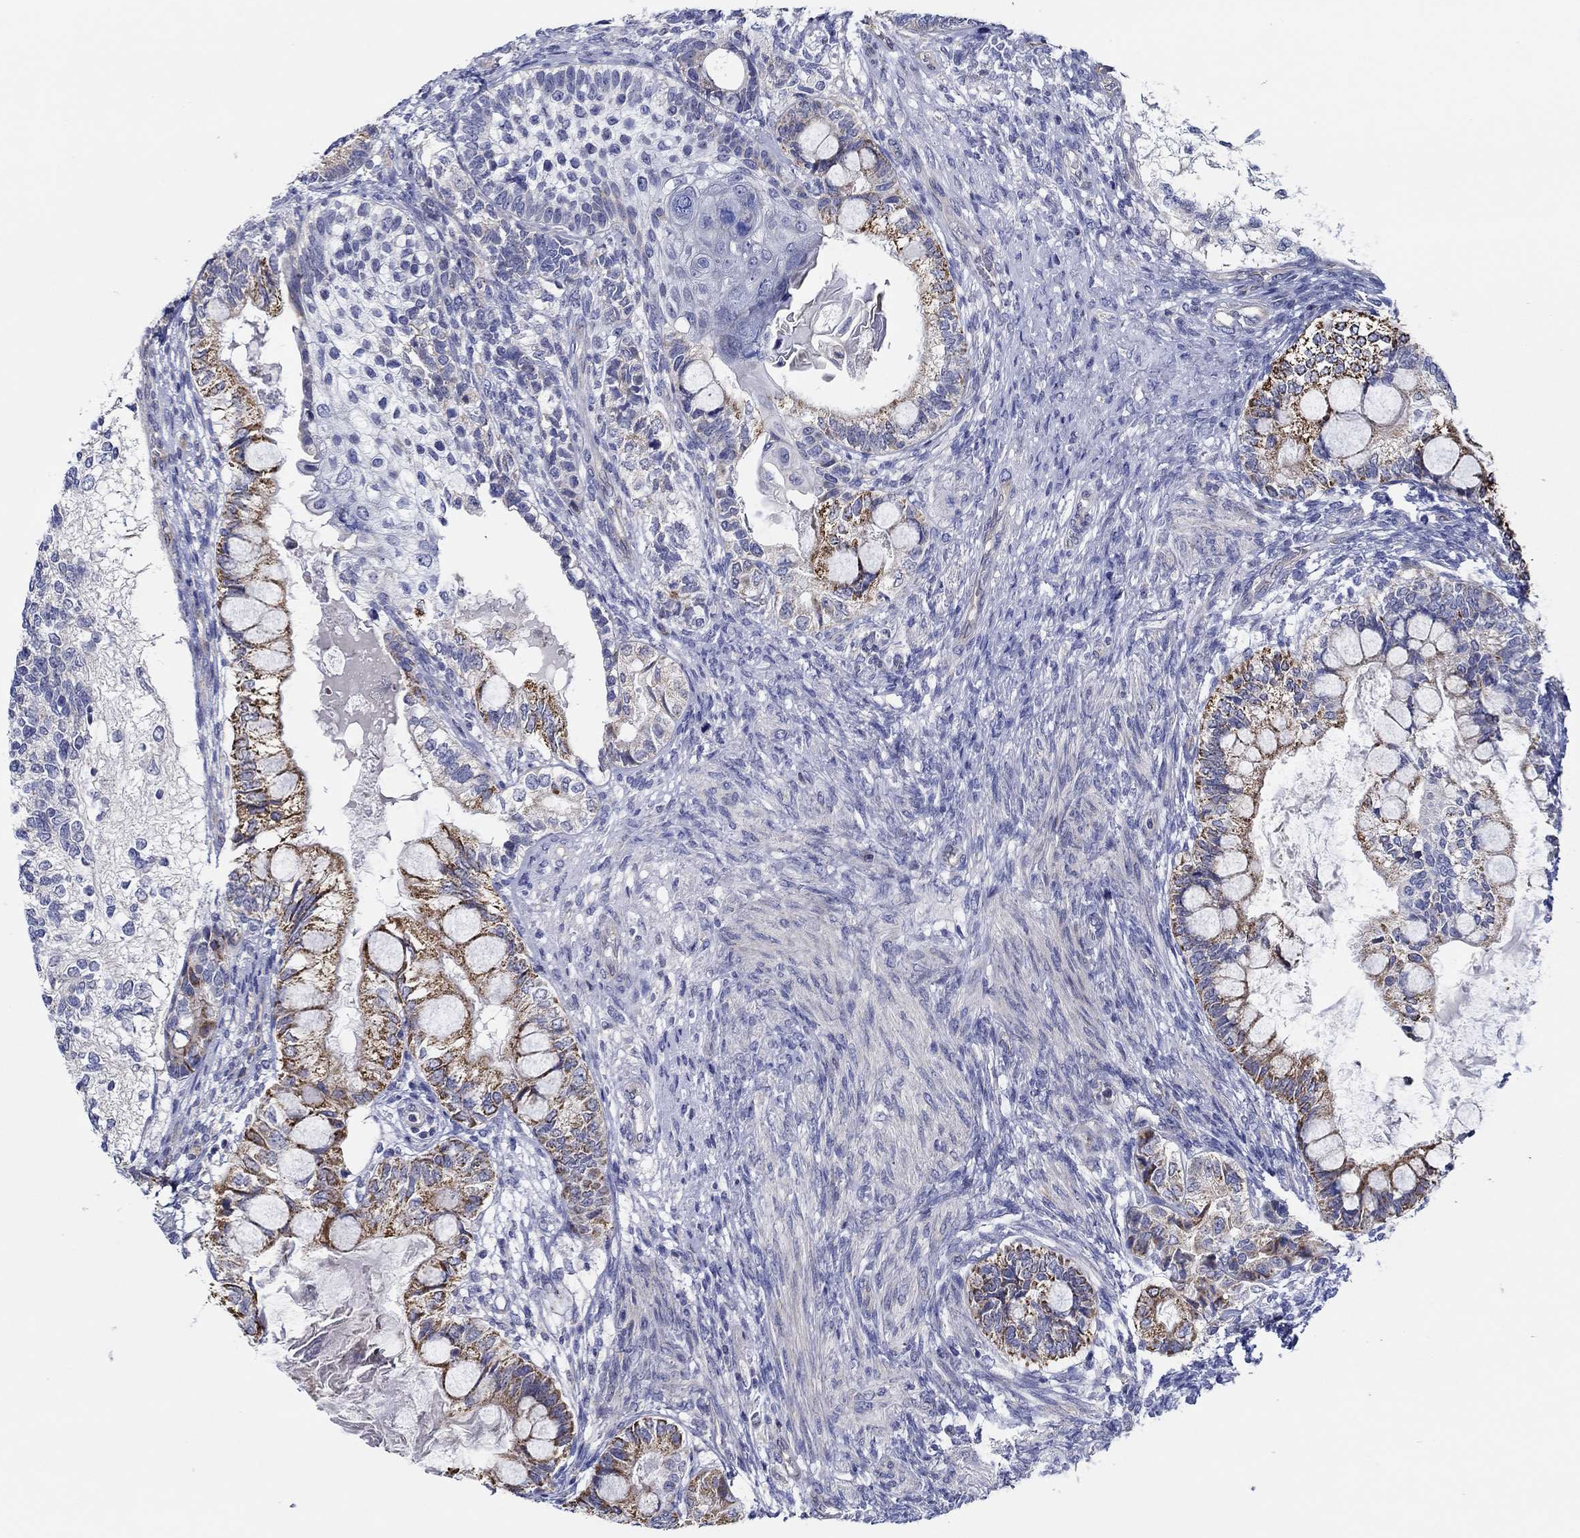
{"staining": {"intensity": "strong", "quantity": "25%-75%", "location": "cytoplasmic/membranous"}, "tissue": "testis cancer", "cell_type": "Tumor cells", "image_type": "cancer", "snomed": [{"axis": "morphology", "description": "Seminoma, NOS"}, {"axis": "morphology", "description": "Carcinoma, Embryonal, NOS"}, {"axis": "topography", "description": "Testis"}], "caption": "This image shows IHC staining of testis cancer, with high strong cytoplasmic/membranous expression in approximately 25%-75% of tumor cells.", "gene": "CFAP61", "patient": {"sex": "male", "age": 41}}